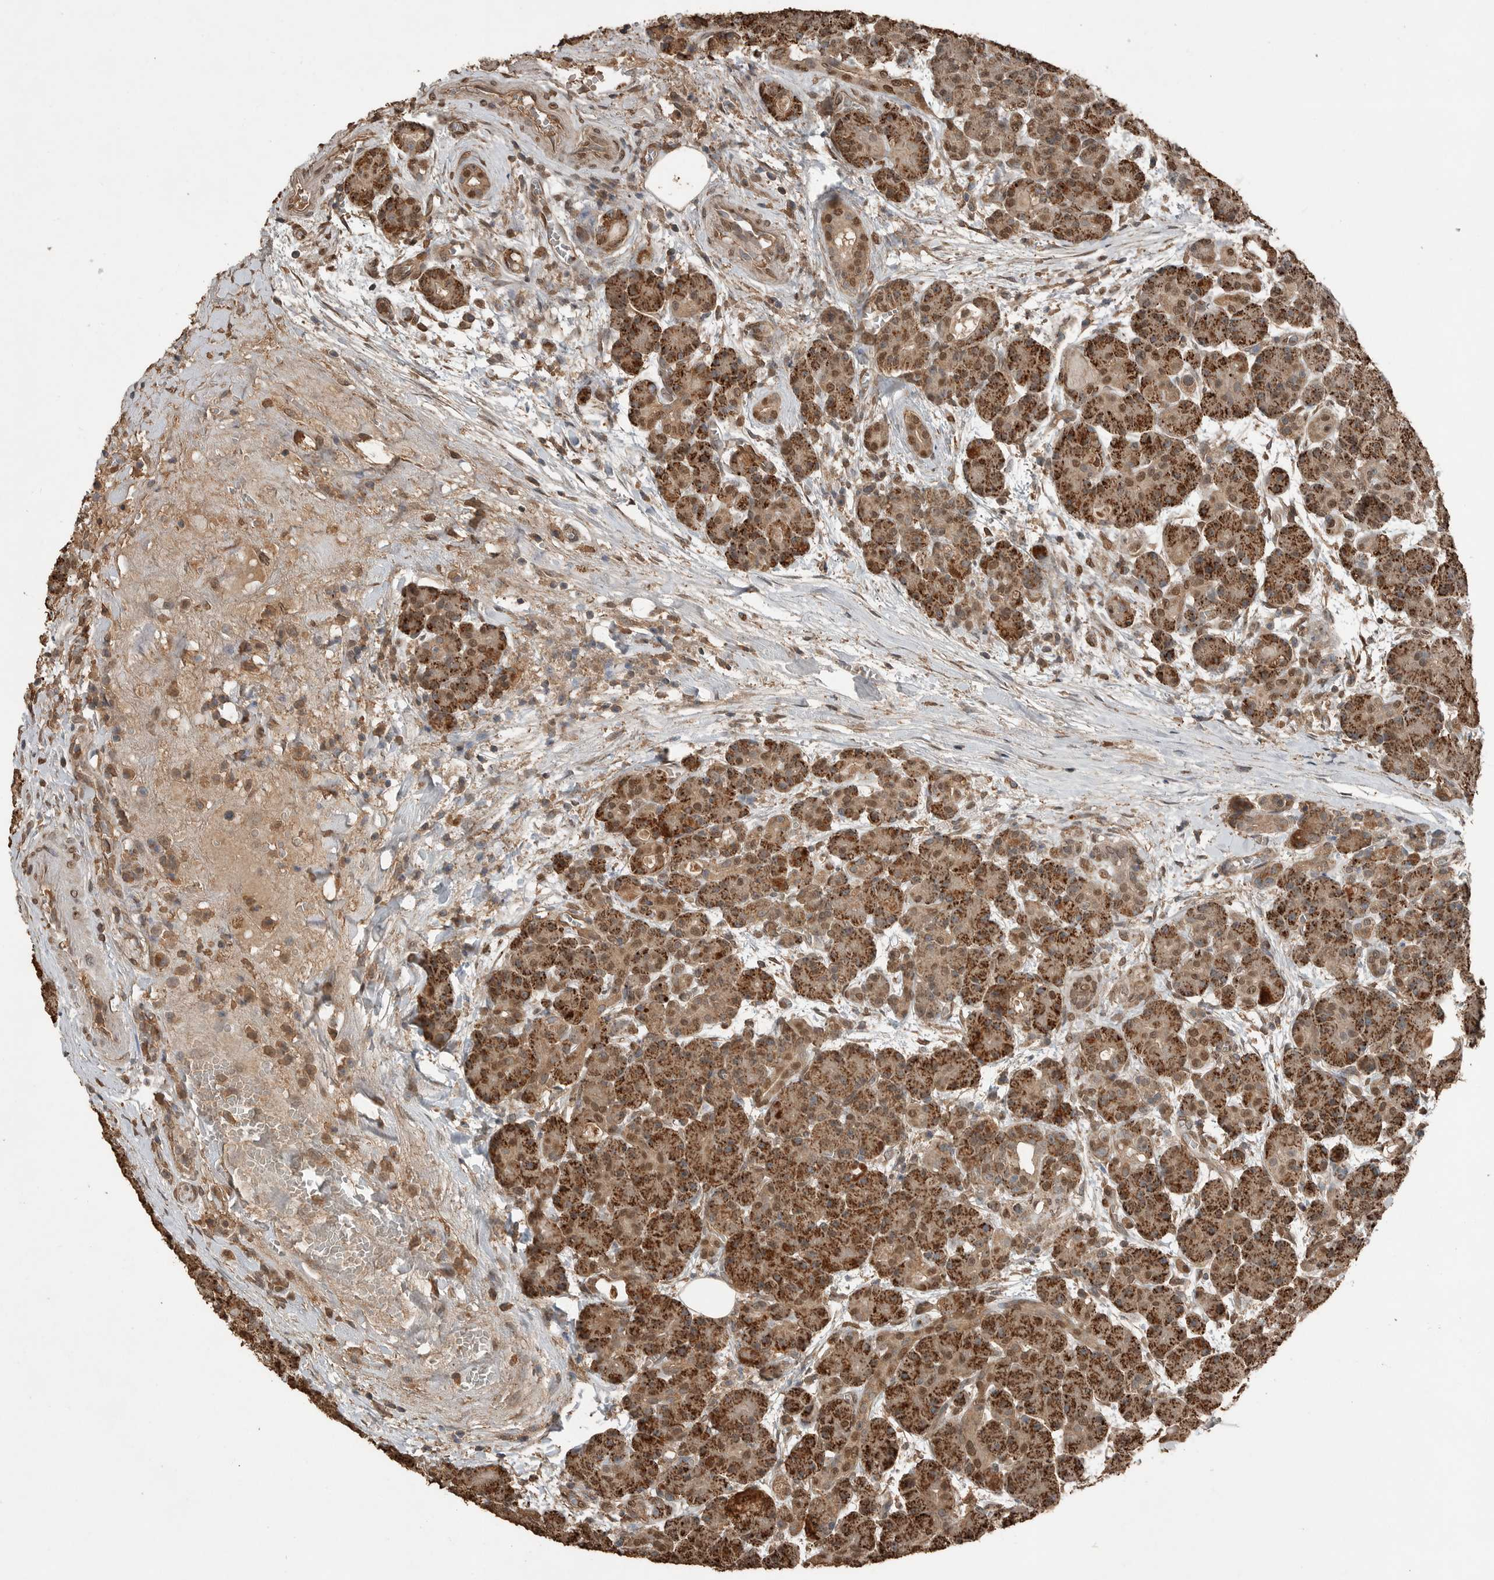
{"staining": {"intensity": "strong", "quantity": ">75%", "location": "cytoplasmic/membranous,nuclear"}, "tissue": "pancreas", "cell_type": "Exocrine glandular cells", "image_type": "normal", "snomed": [{"axis": "morphology", "description": "Normal tissue, NOS"}, {"axis": "topography", "description": "Pancreas"}], "caption": "Brown immunohistochemical staining in normal pancreas shows strong cytoplasmic/membranous,nuclear positivity in approximately >75% of exocrine glandular cells.", "gene": "BLZF1", "patient": {"sex": "male", "age": 63}}